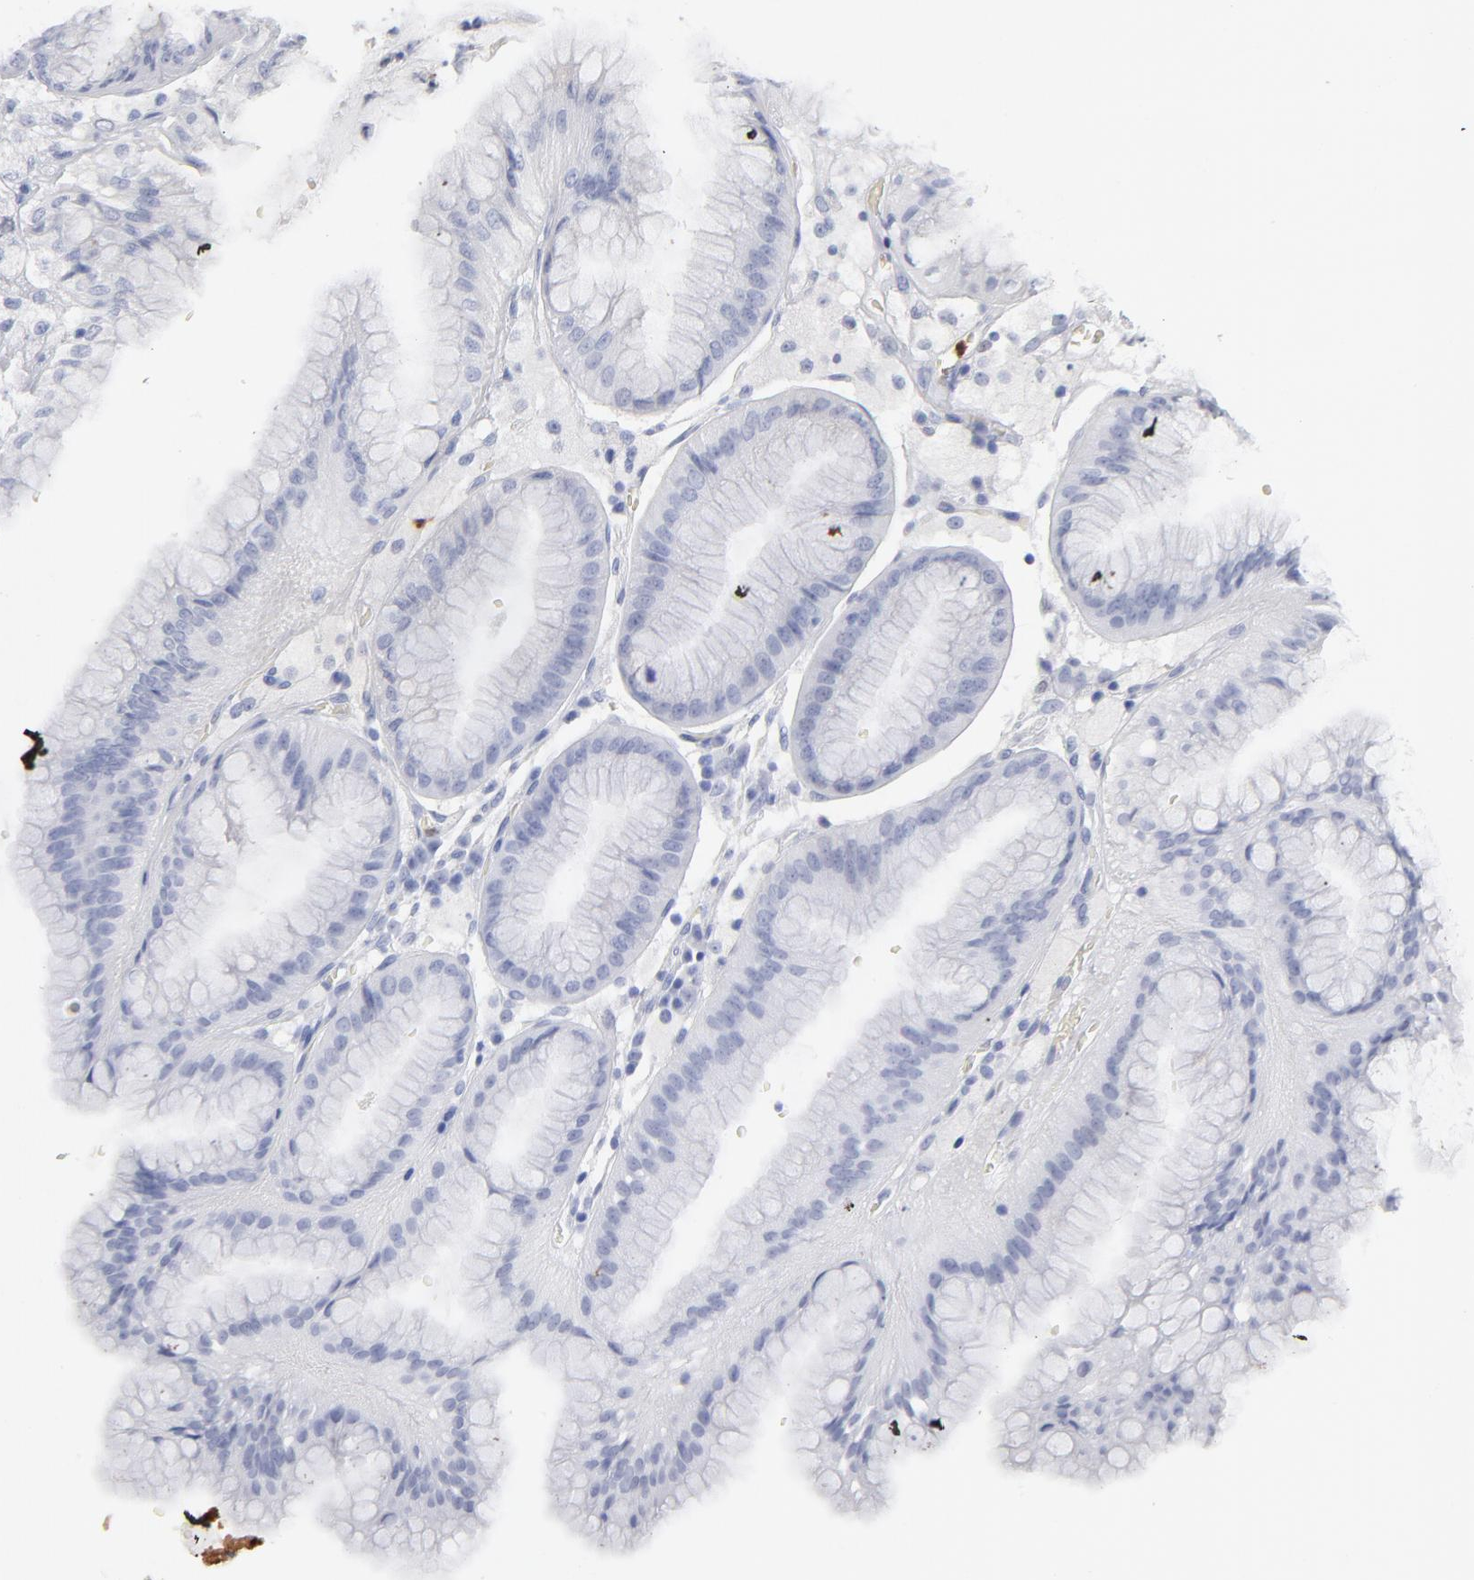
{"staining": {"intensity": "negative", "quantity": "none", "location": "none"}, "tissue": "stomach", "cell_type": "Glandular cells", "image_type": "normal", "snomed": [{"axis": "morphology", "description": "Normal tissue, NOS"}, {"axis": "topography", "description": "Stomach, lower"}], "caption": "The photomicrograph displays no staining of glandular cells in benign stomach.", "gene": "ARG1", "patient": {"sex": "male", "age": 71}}